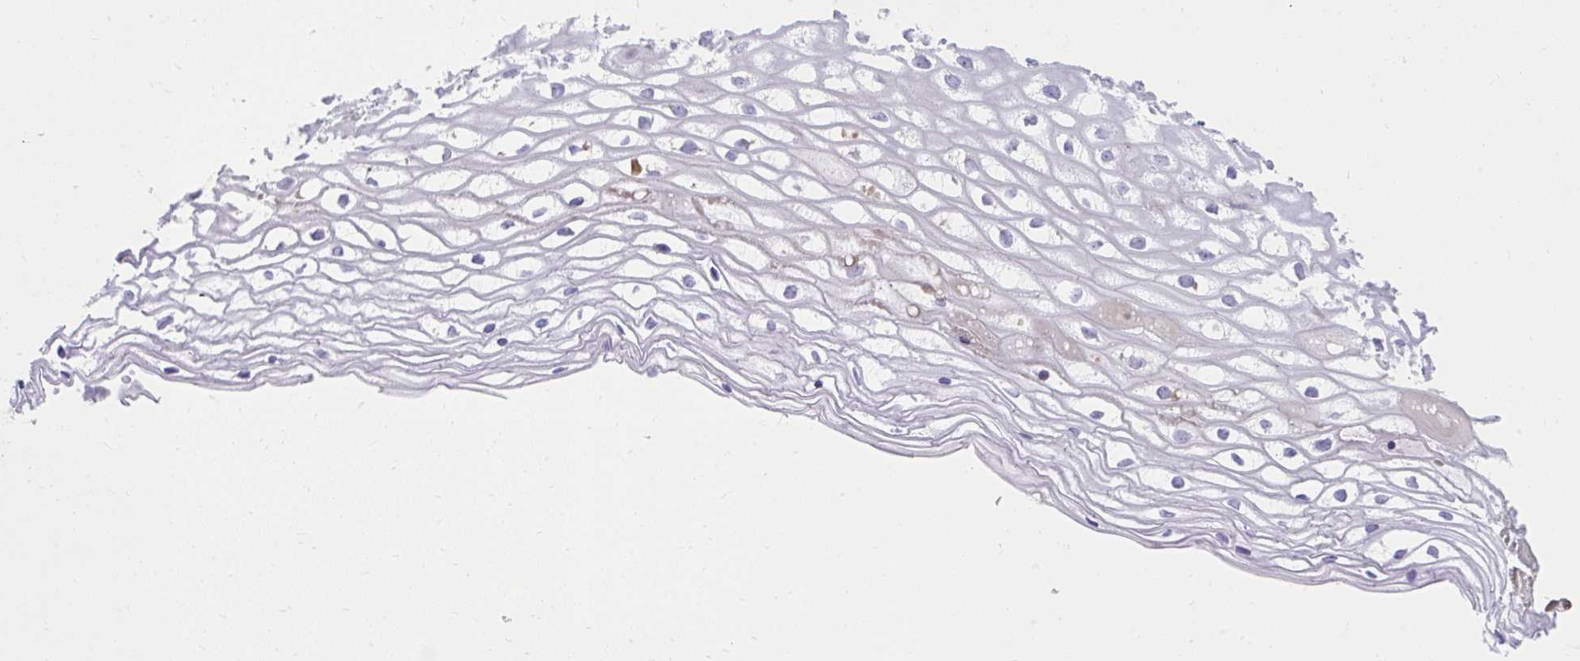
{"staining": {"intensity": "negative", "quantity": "none", "location": "none"}, "tissue": "cervix", "cell_type": "Glandular cells", "image_type": "normal", "snomed": [{"axis": "morphology", "description": "Normal tissue, NOS"}, {"axis": "topography", "description": "Cervix"}], "caption": "This image is of benign cervix stained with immunohistochemistry to label a protein in brown with the nuclei are counter-stained blue. There is no positivity in glandular cells. (IHC, brightfield microscopy, high magnification).", "gene": "SLAMF7", "patient": {"sex": "female", "age": 36}}